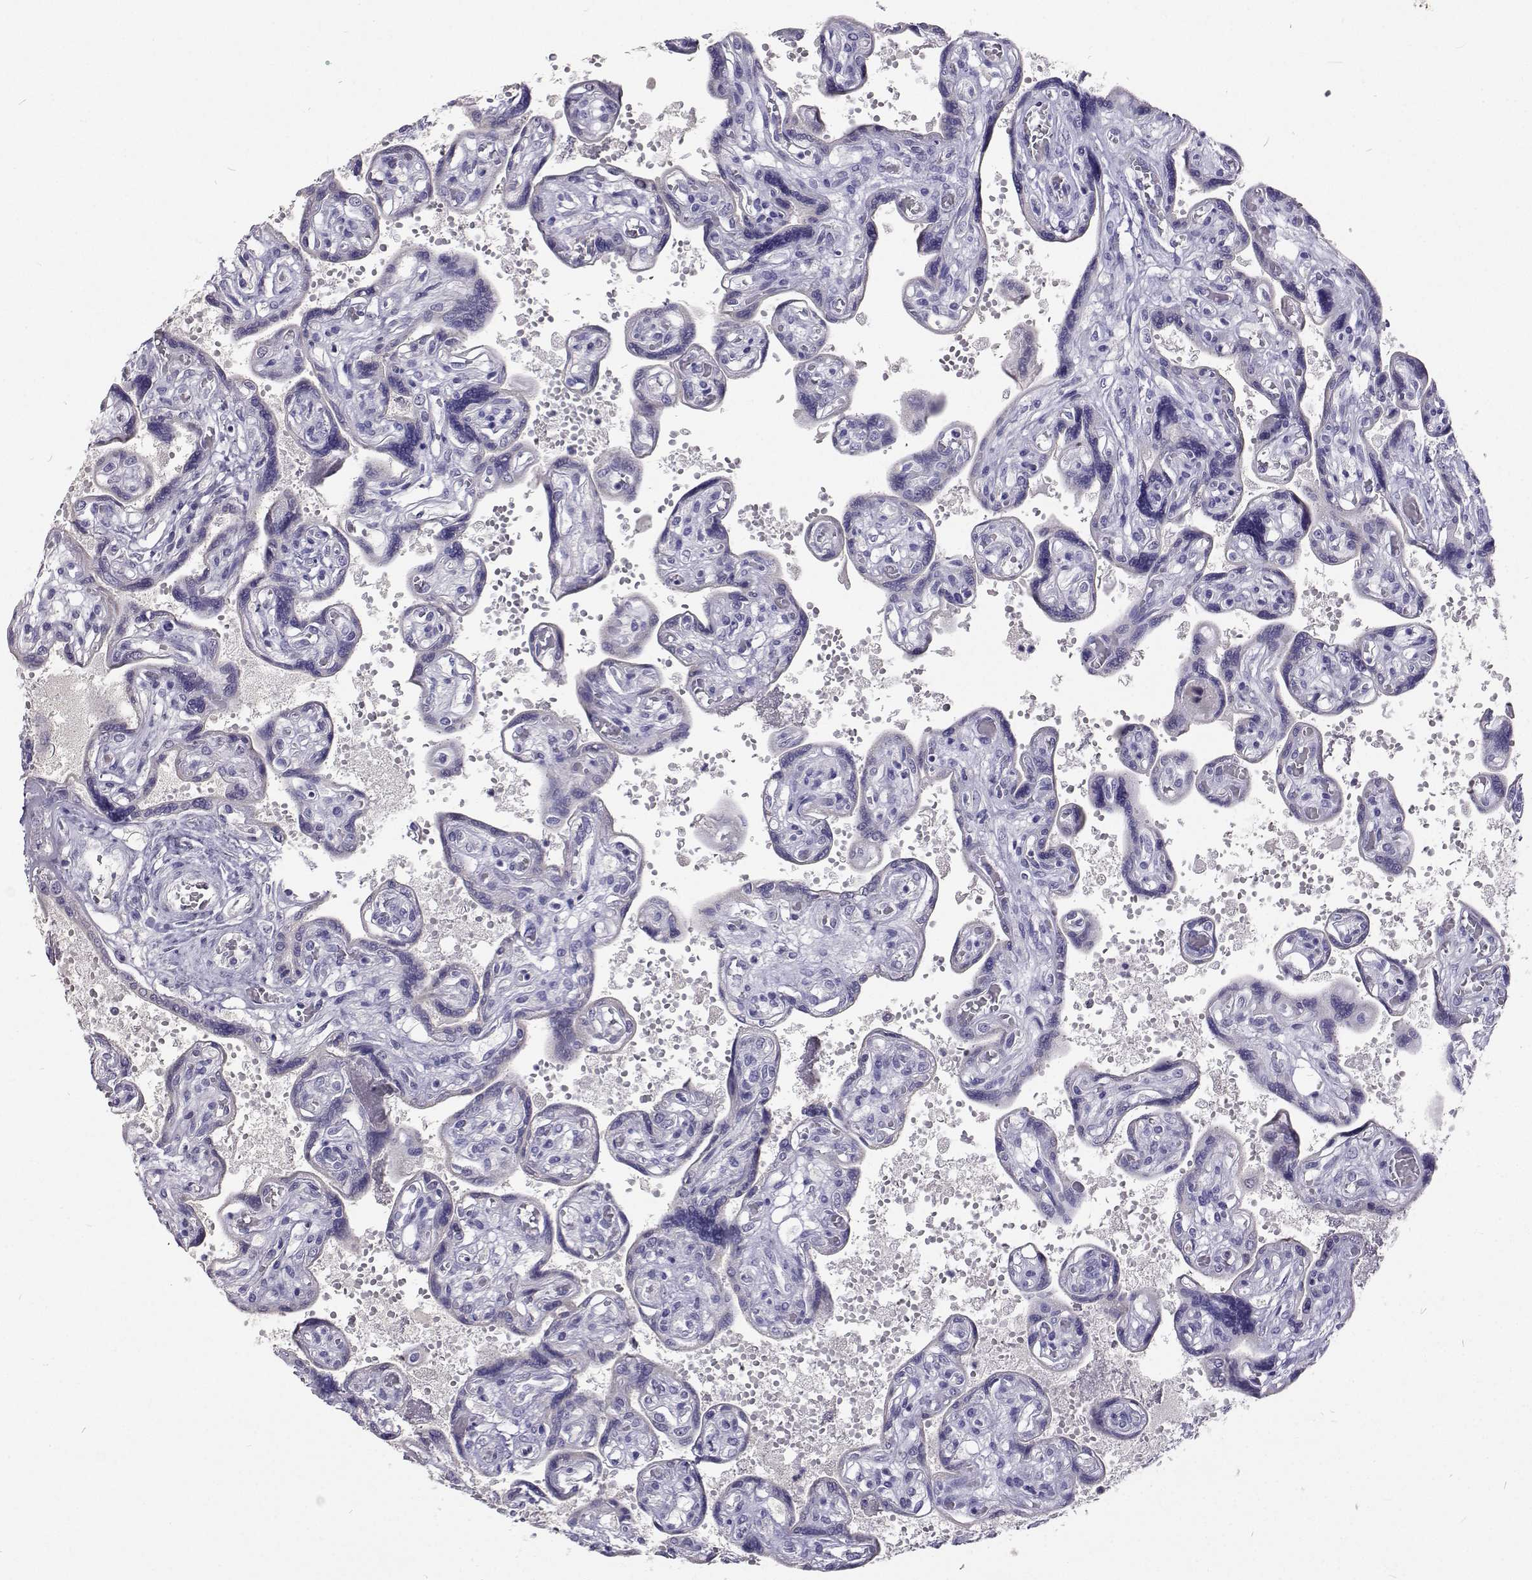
{"staining": {"intensity": "negative", "quantity": "none", "location": "none"}, "tissue": "placenta", "cell_type": "Decidual cells", "image_type": "normal", "snomed": [{"axis": "morphology", "description": "Normal tissue, NOS"}, {"axis": "topography", "description": "Placenta"}], "caption": "A high-resolution photomicrograph shows immunohistochemistry (IHC) staining of normal placenta, which demonstrates no significant positivity in decidual cells. (DAB IHC with hematoxylin counter stain).", "gene": "CFAP44", "patient": {"sex": "female", "age": 32}}